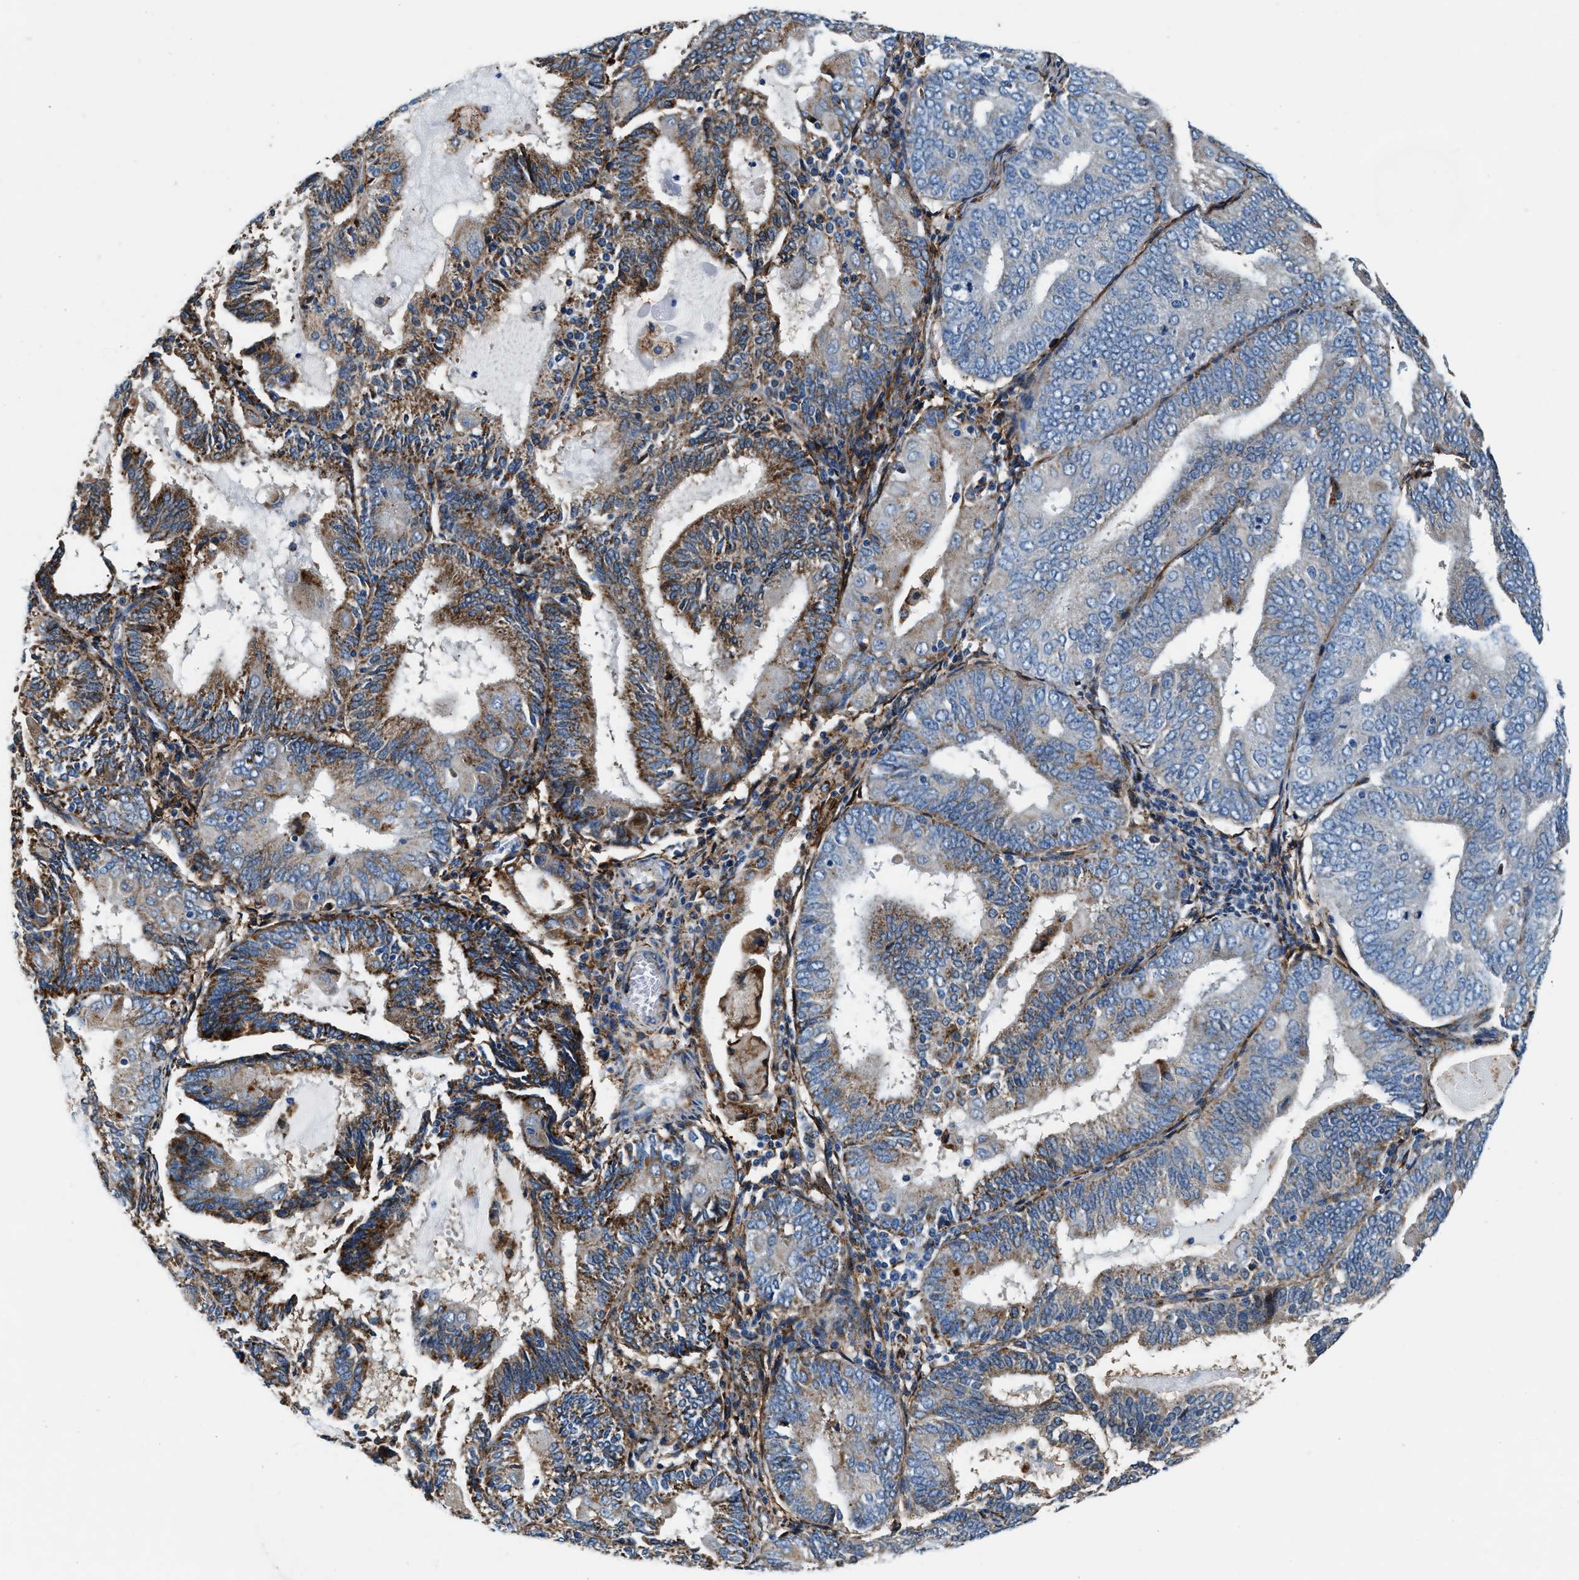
{"staining": {"intensity": "moderate", "quantity": "25%-75%", "location": "cytoplasmic/membranous"}, "tissue": "endometrial cancer", "cell_type": "Tumor cells", "image_type": "cancer", "snomed": [{"axis": "morphology", "description": "Adenocarcinoma, NOS"}, {"axis": "topography", "description": "Endometrium"}], "caption": "Immunohistochemical staining of human endometrial adenocarcinoma displays moderate cytoplasmic/membranous protein staining in approximately 25%-75% of tumor cells. The protein of interest is stained brown, and the nuclei are stained in blue (DAB (3,3'-diaminobenzidine) IHC with brightfield microscopy, high magnification).", "gene": "SLFN11", "patient": {"sex": "female", "age": 81}}